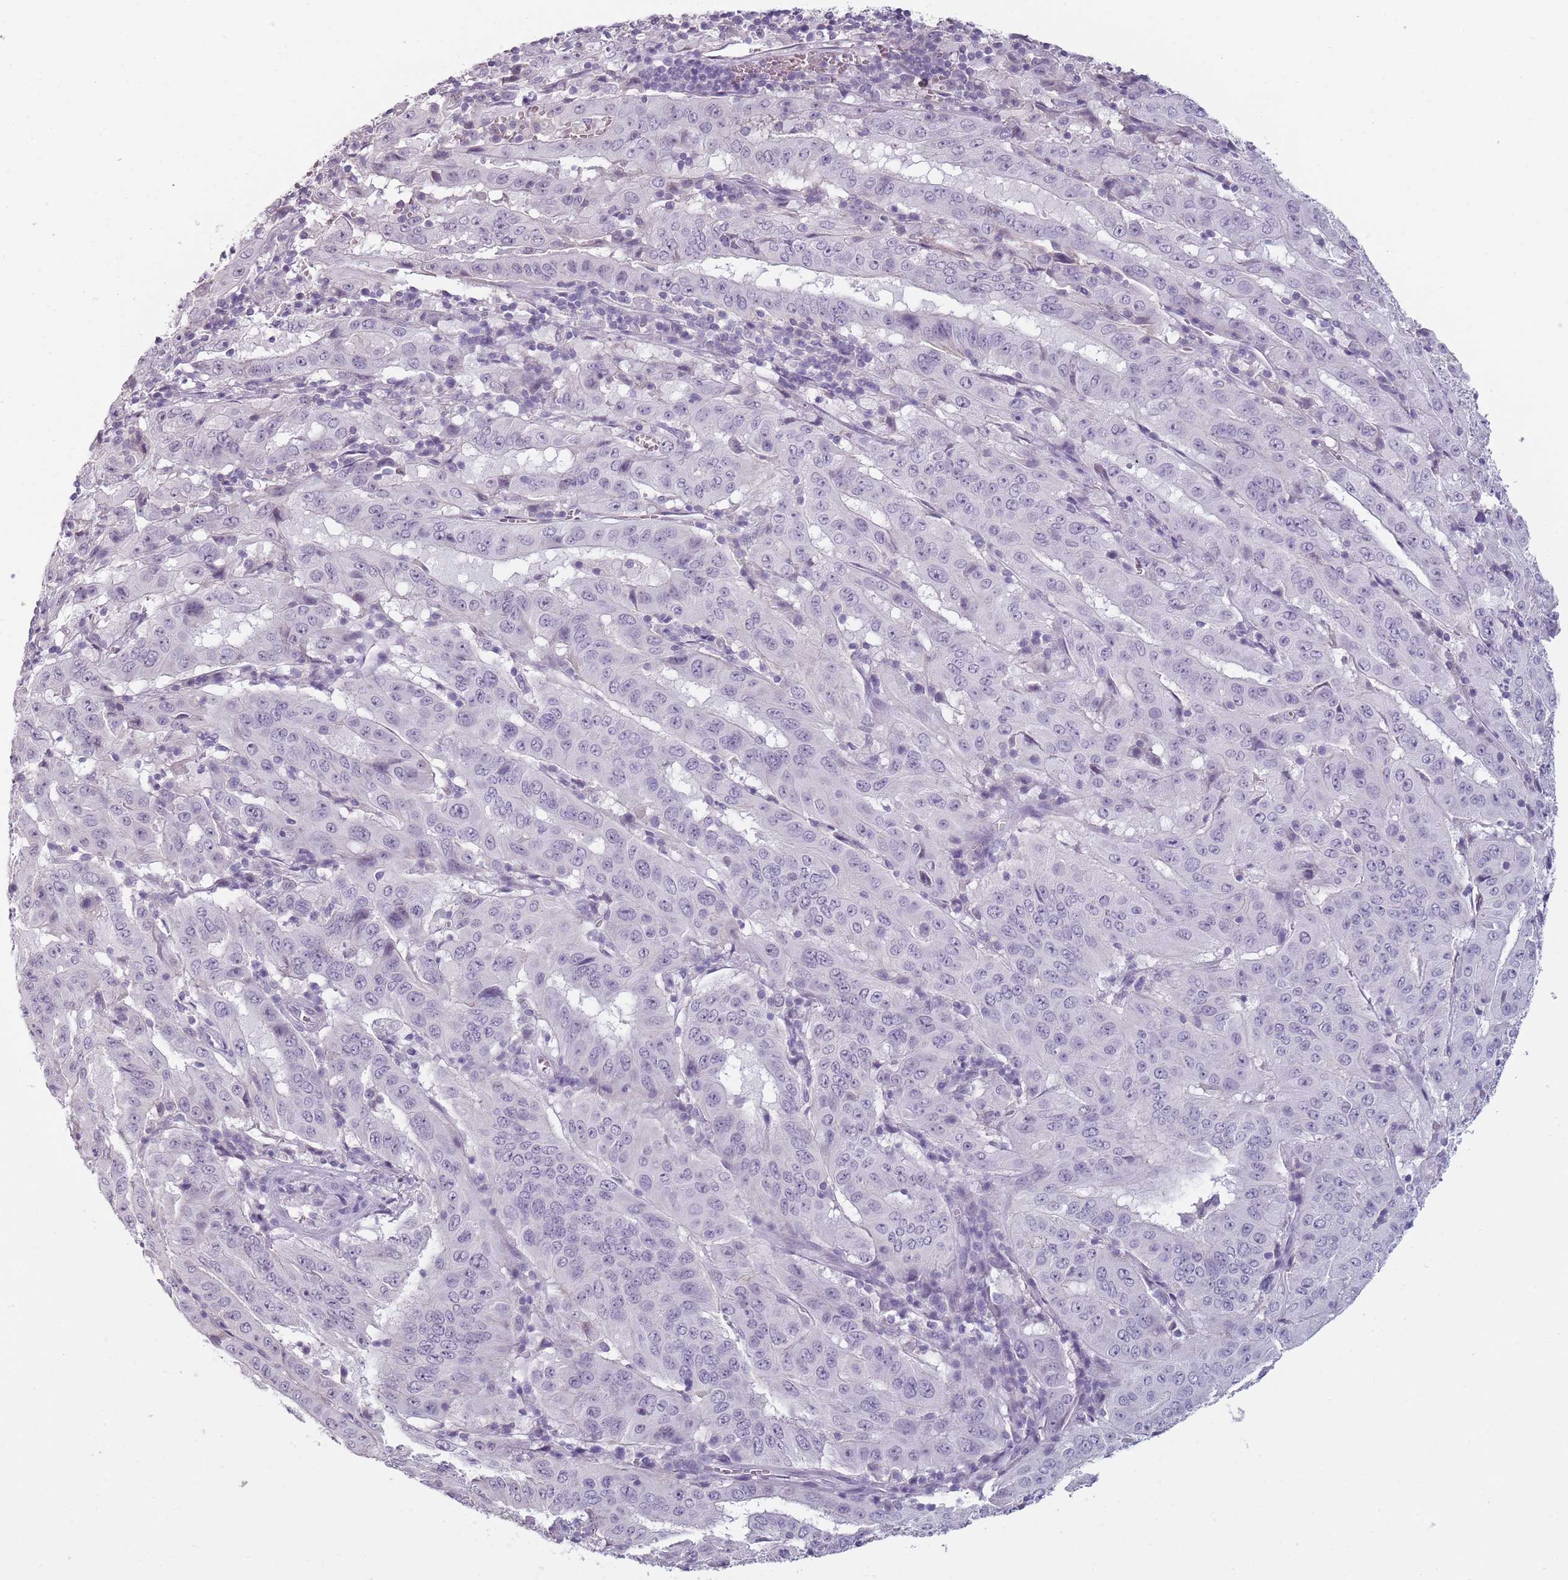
{"staining": {"intensity": "negative", "quantity": "none", "location": "none"}, "tissue": "pancreatic cancer", "cell_type": "Tumor cells", "image_type": "cancer", "snomed": [{"axis": "morphology", "description": "Adenocarcinoma, NOS"}, {"axis": "topography", "description": "Pancreas"}], "caption": "Immunohistochemistry histopathology image of neoplastic tissue: pancreatic cancer stained with DAB (3,3'-diaminobenzidine) demonstrates no significant protein positivity in tumor cells.", "gene": "PIEZO1", "patient": {"sex": "male", "age": 63}}